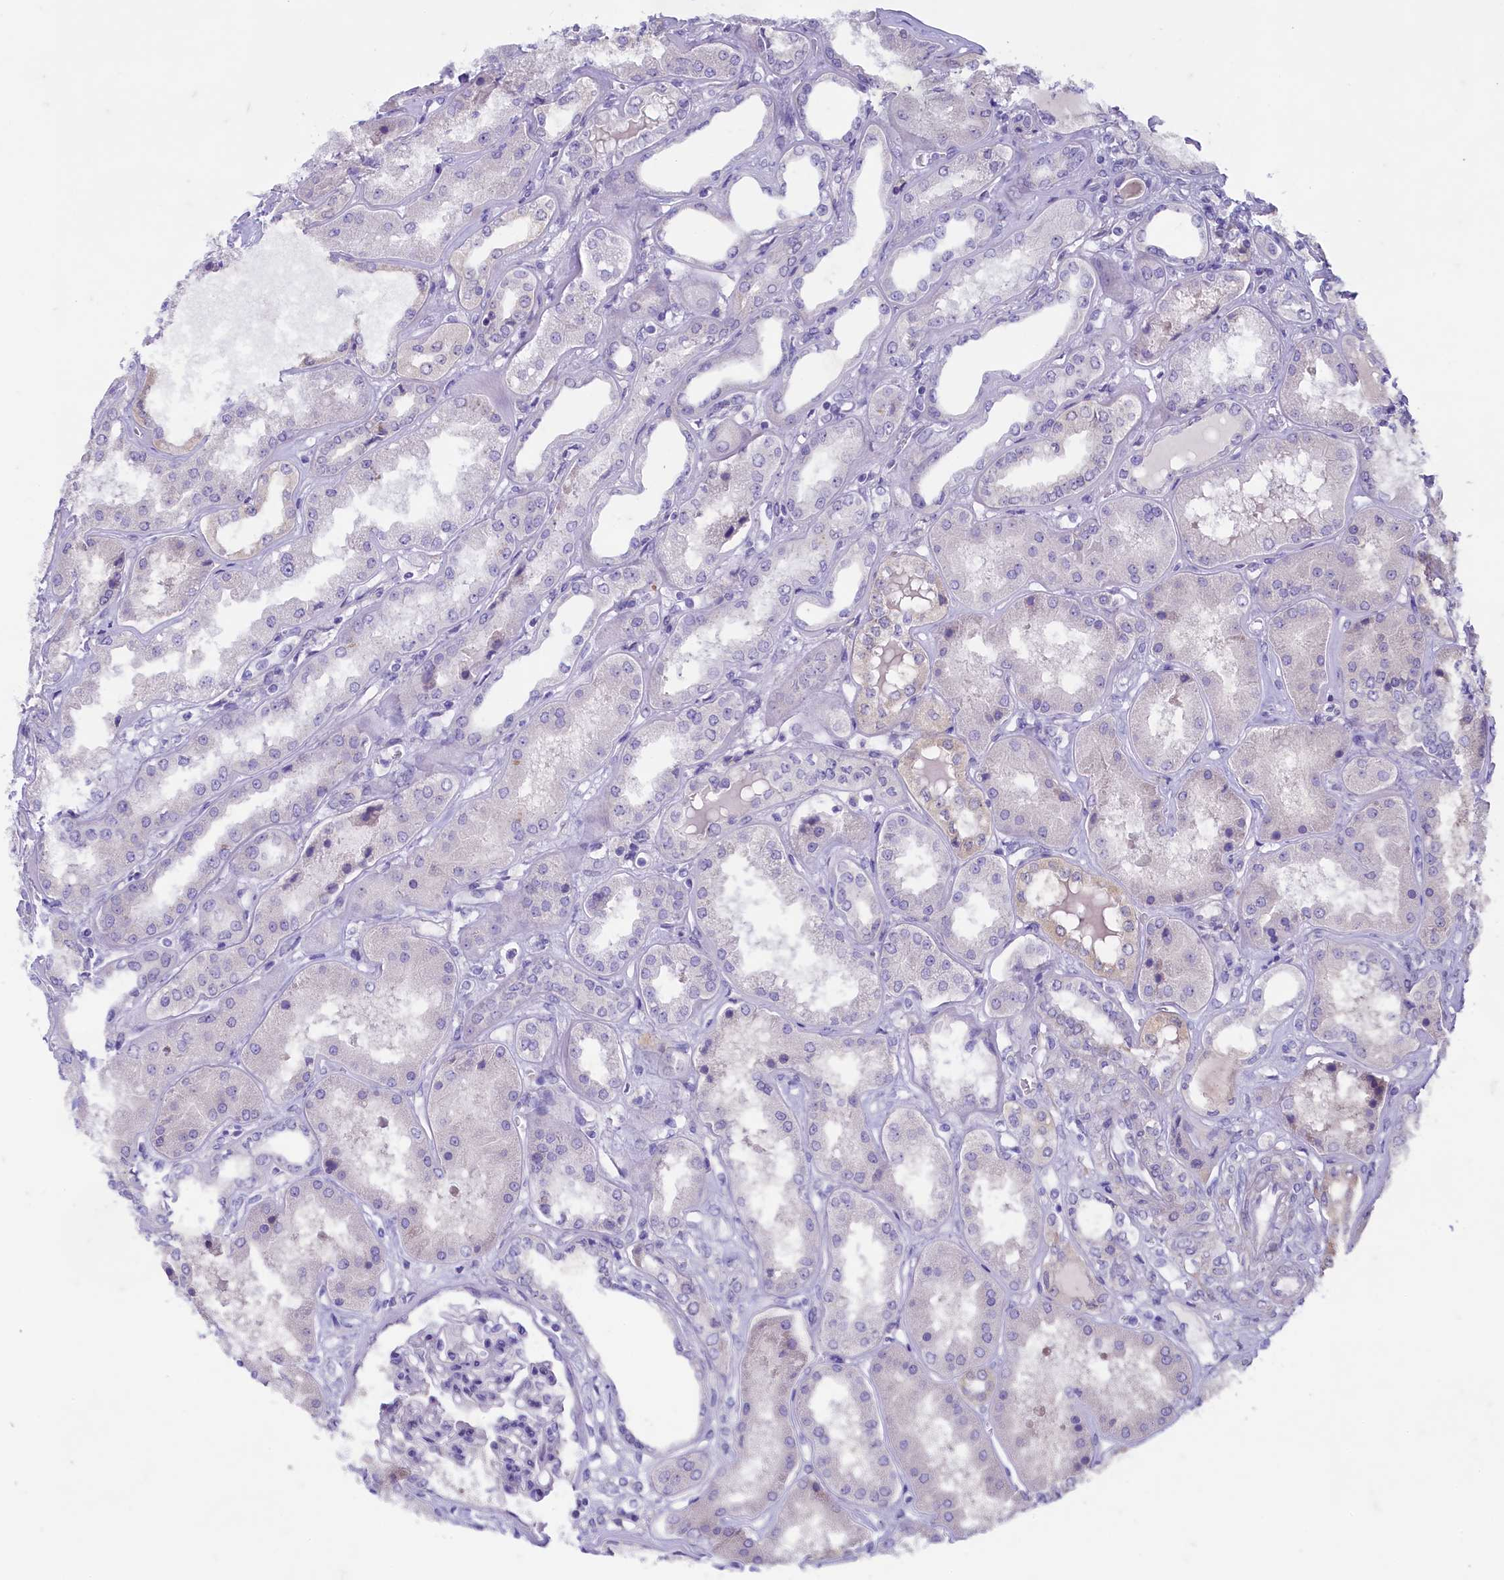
{"staining": {"intensity": "negative", "quantity": "none", "location": "none"}, "tissue": "kidney", "cell_type": "Cells in glomeruli", "image_type": "normal", "snomed": [{"axis": "morphology", "description": "Normal tissue, NOS"}, {"axis": "topography", "description": "Kidney"}], "caption": "DAB (3,3'-diaminobenzidine) immunohistochemical staining of unremarkable human kidney exhibits no significant staining in cells in glomeruli. (DAB (3,3'-diaminobenzidine) IHC with hematoxylin counter stain).", "gene": "MAP1LC3A", "patient": {"sex": "female", "age": 56}}